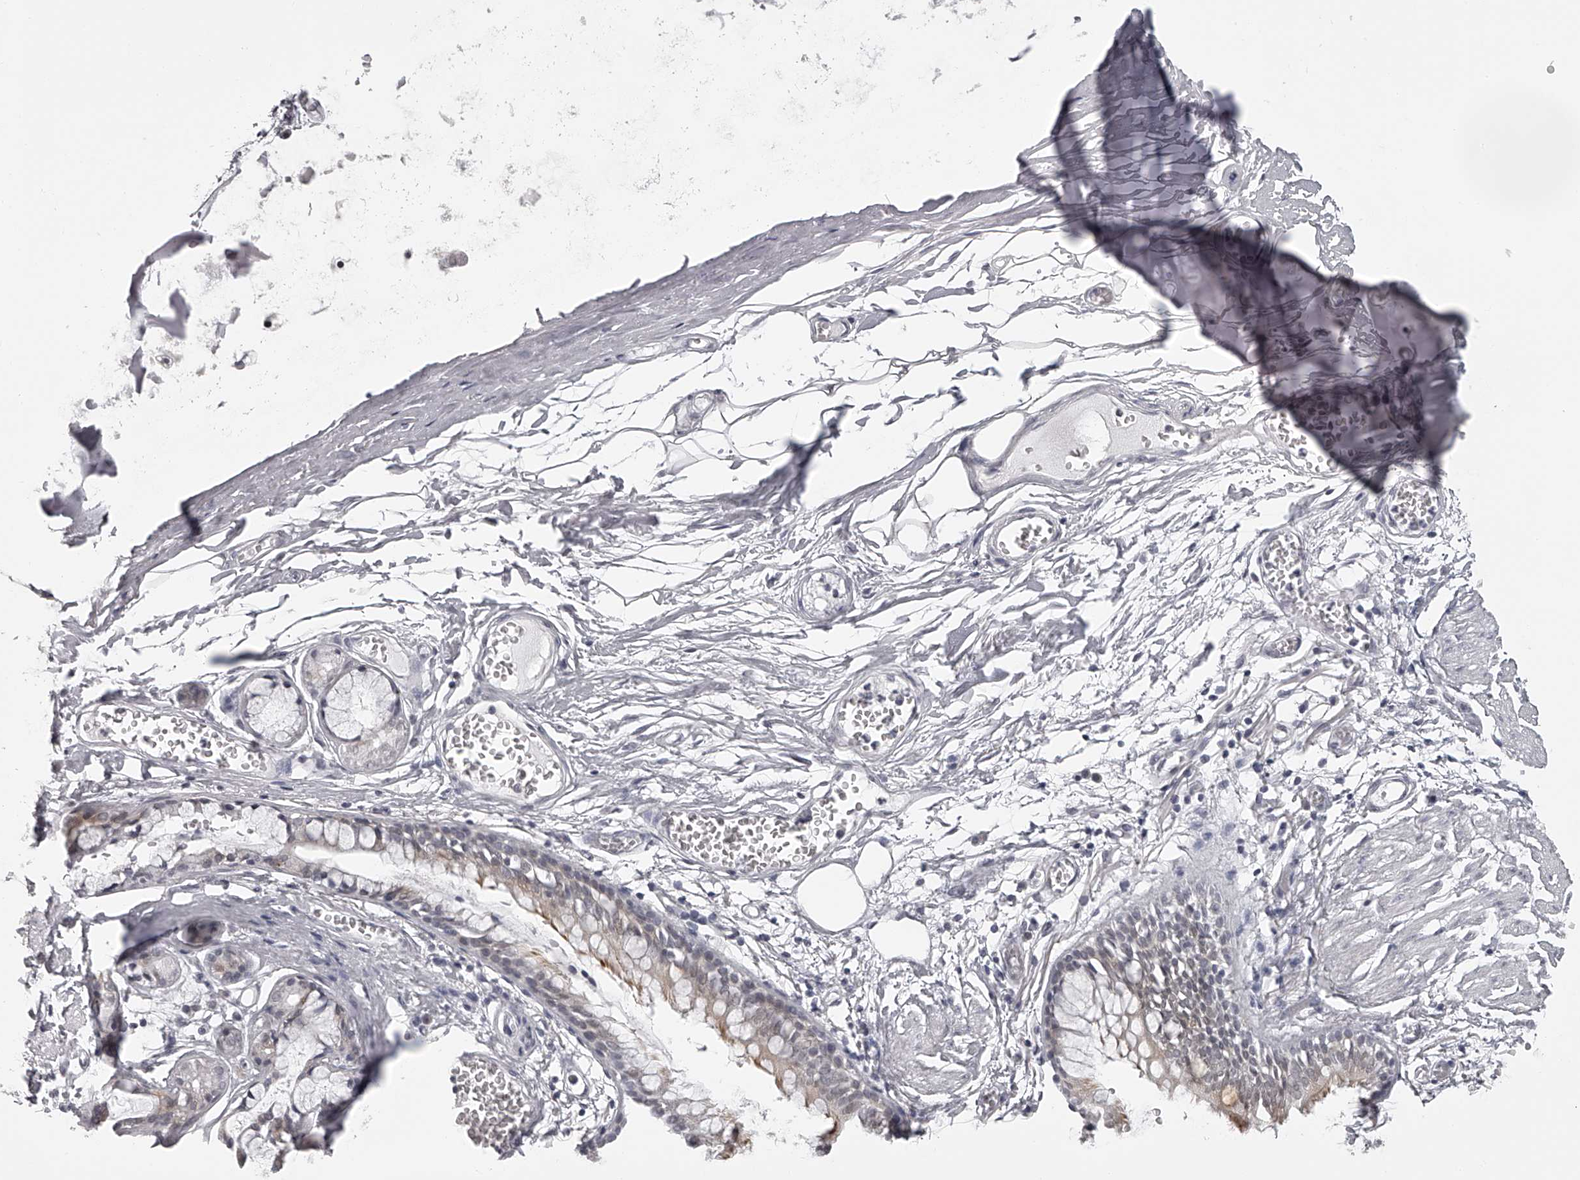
{"staining": {"intensity": "weak", "quantity": ">75%", "location": "cytoplasmic/membranous"}, "tissue": "bronchus", "cell_type": "Respiratory epithelial cells", "image_type": "normal", "snomed": [{"axis": "morphology", "description": "Normal tissue, NOS"}, {"axis": "topography", "description": "Bronchus"}, {"axis": "topography", "description": "Lung"}], "caption": "A high-resolution photomicrograph shows immunohistochemistry (IHC) staining of unremarkable bronchus, which reveals weak cytoplasmic/membranous expression in about >75% of respiratory epithelial cells.", "gene": "RNF220", "patient": {"sex": "male", "age": 56}}